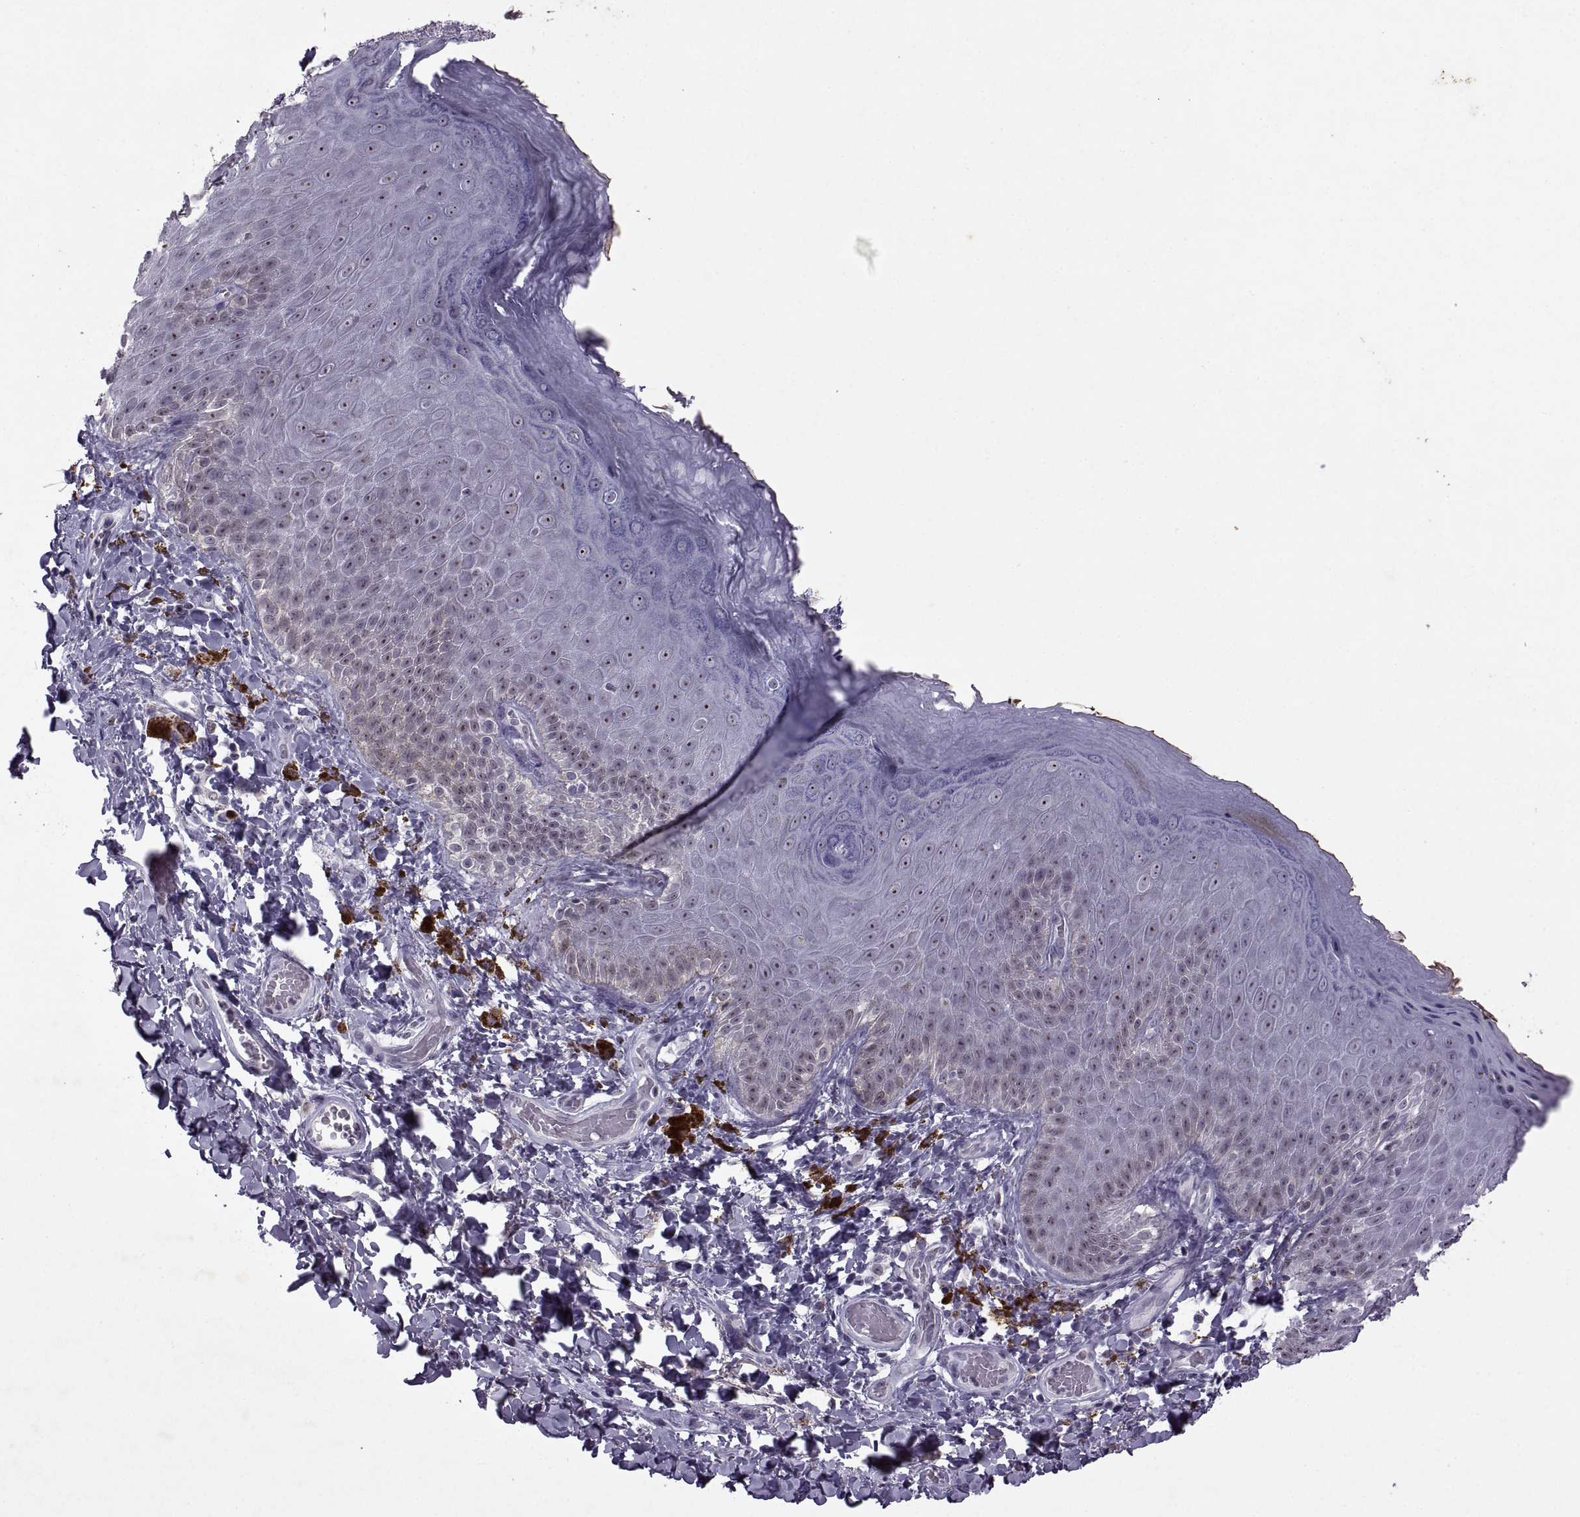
{"staining": {"intensity": "strong", "quantity": "<25%", "location": "nuclear"}, "tissue": "skin", "cell_type": "Epidermal cells", "image_type": "normal", "snomed": [{"axis": "morphology", "description": "Normal tissue, NOS"}, {"axis": "topography", "description": "Anal"}], "caption": "This micrograph exhibits unremarkable skin stained with immunohistochemistry (IHC) to label a protein in brown. The nuclear of epidermal cells show strong positivity for the protein. Nuclei are counter-stained blue.", "gene": "SINHCAF", "patient": {"sex": "male", "age": 53}}